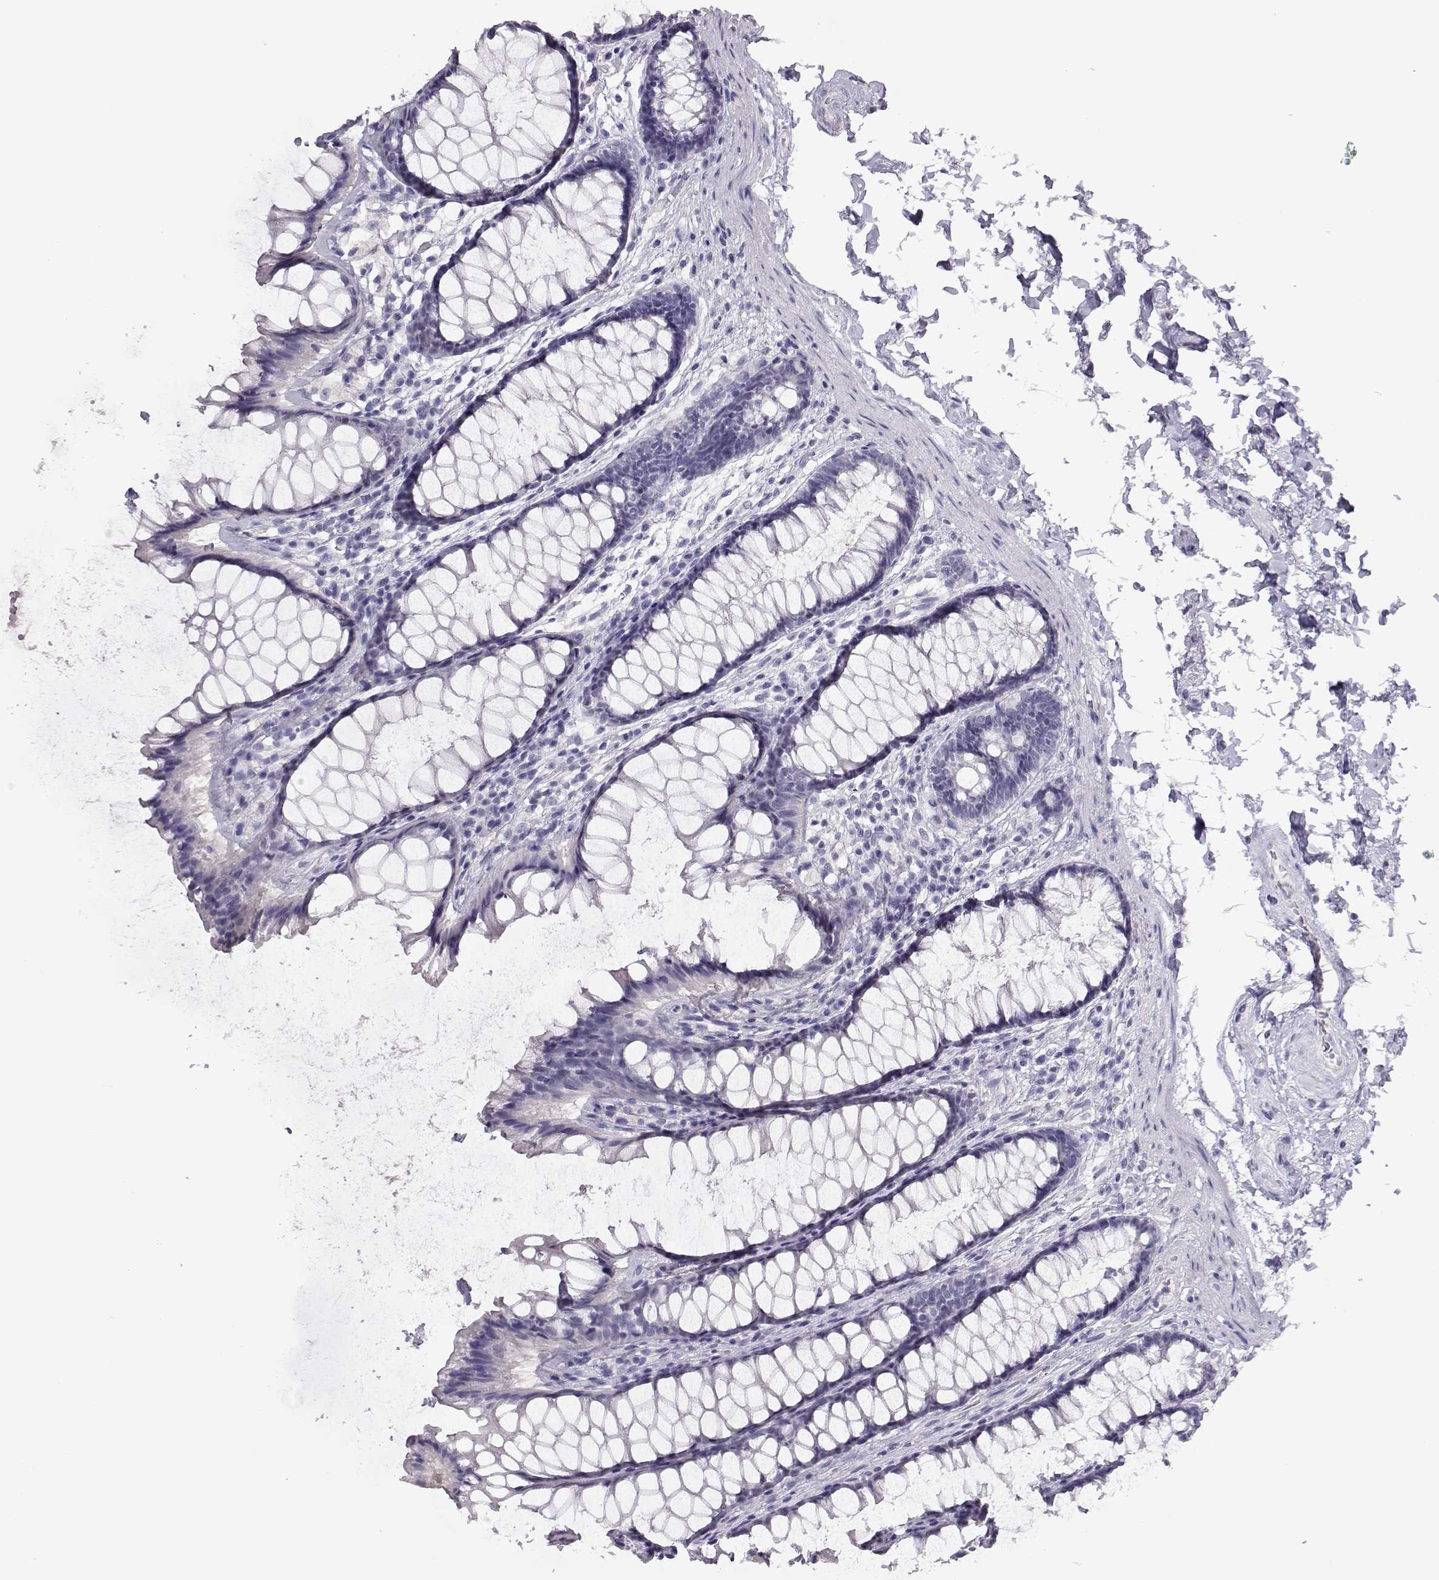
{"staining": {"intensity": "negative", "quantity": "none", "location": "none"}, "tissue": "rectum", "cell_type": "Glandular cells", "image_type": "normal", "snomed": [{"axis": "morphology", "description": "Normal tissue, NOS"}, {"axis": "topography", "description": "Rectum"}], "caption": "Glandular cells are negative for brown protein staining in normal rectum. Nuclei are stained in blue.", "gene": "PMCH", "patient": {"sex": "male", "age": 72}}